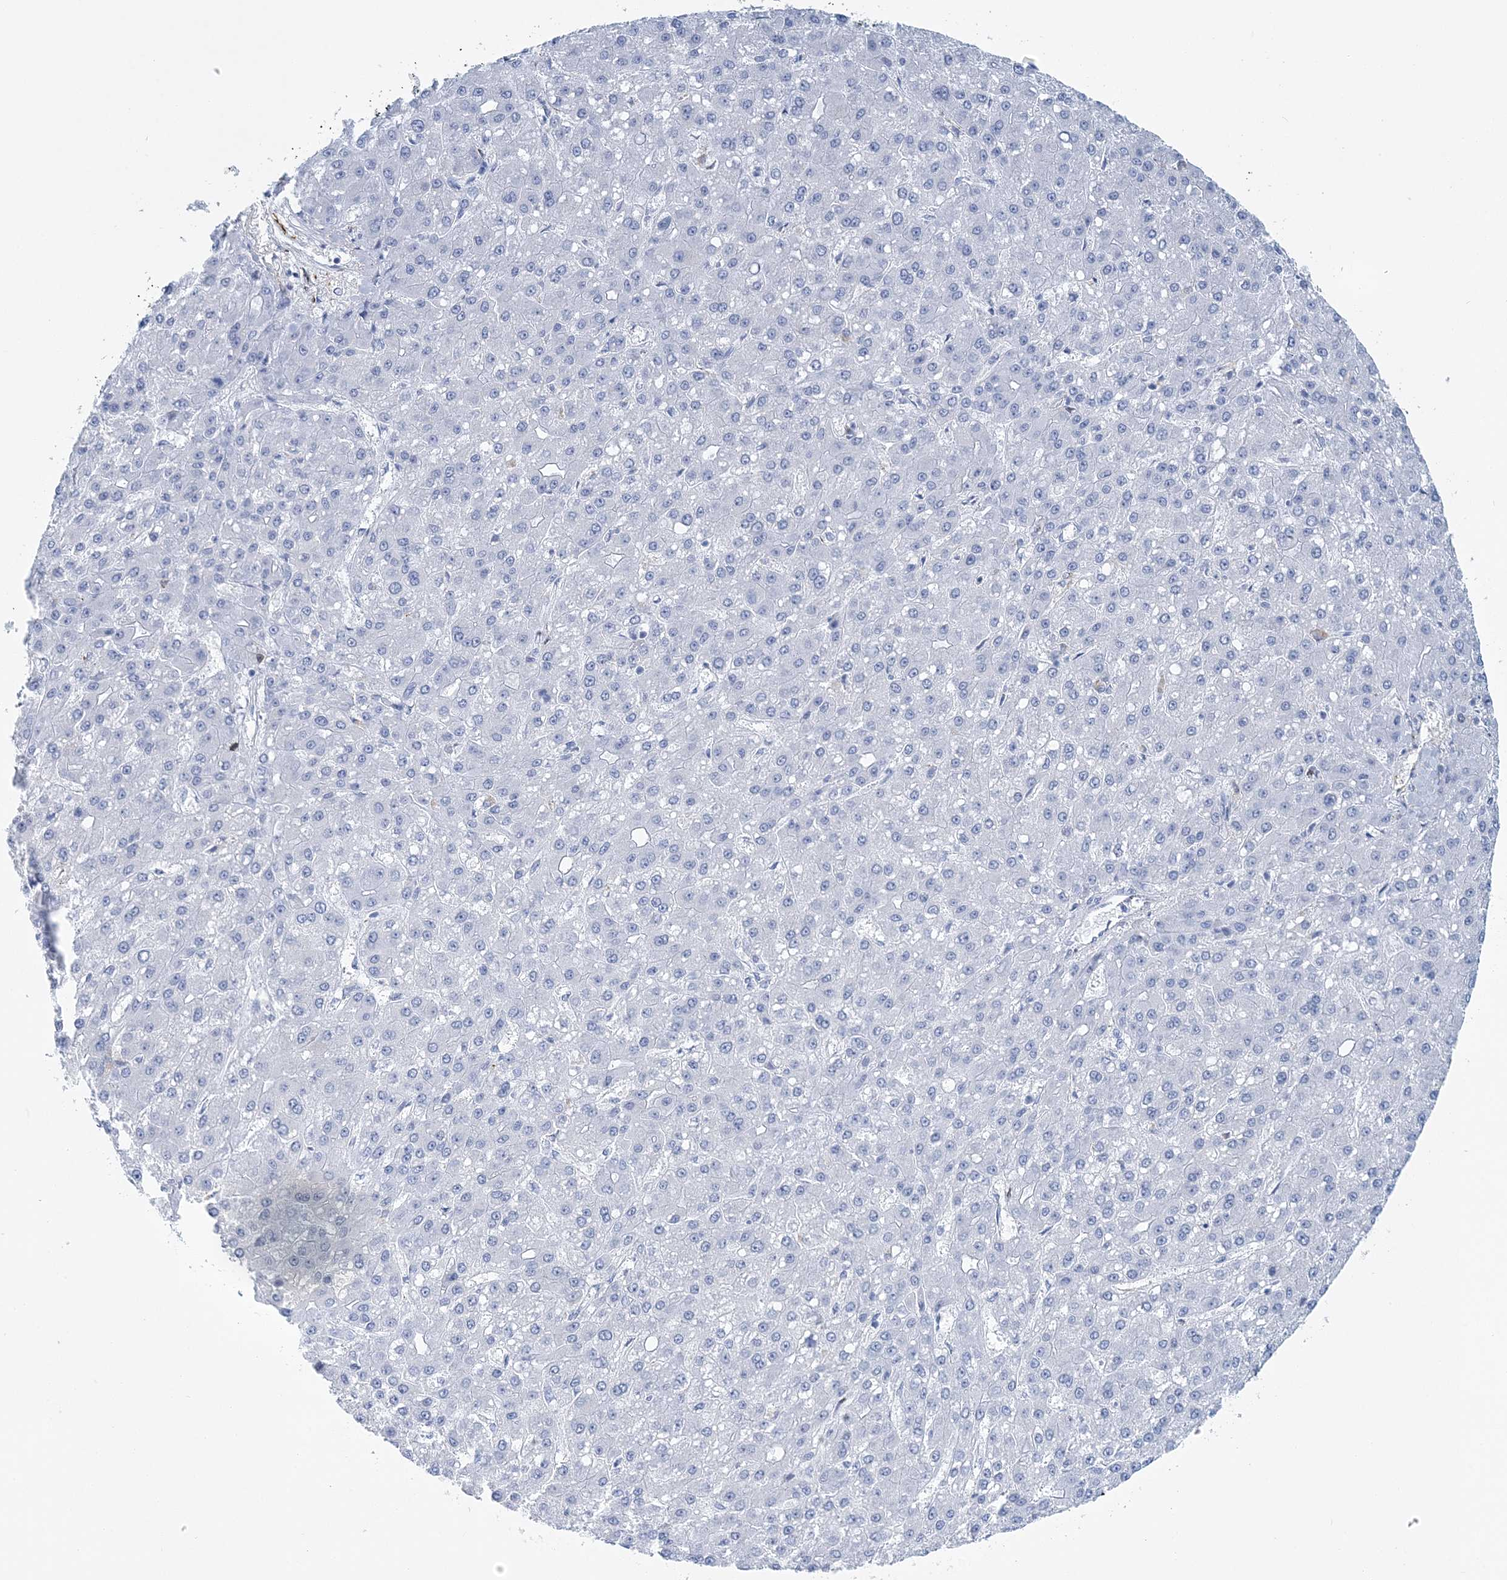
{"staining": {"intensity": "negative", "quantity": "none", "location": "none"}, "tissue": "liver cancer", "cell_type": "Tumor cells", "image_type": "cancer", "snomed": [{"axis": "morphology", "description": "Carcinoma, Hepatocellular, NOS"}, {"axis": "topography", "description": "Liver"}], "caption": "The immunohistochemistry (IHC) histopathology image has no significant expression in tumor cells of liver cancer (hepatocellular carcinoma) tissue. The staining is performed using DAB (3,3'-diaminobenzidine) brown chromogen with nuclei counter-stained in using hematoxylin.", "gene": "NKX6-1", "patient": {"sex": "male", "age": 67}}